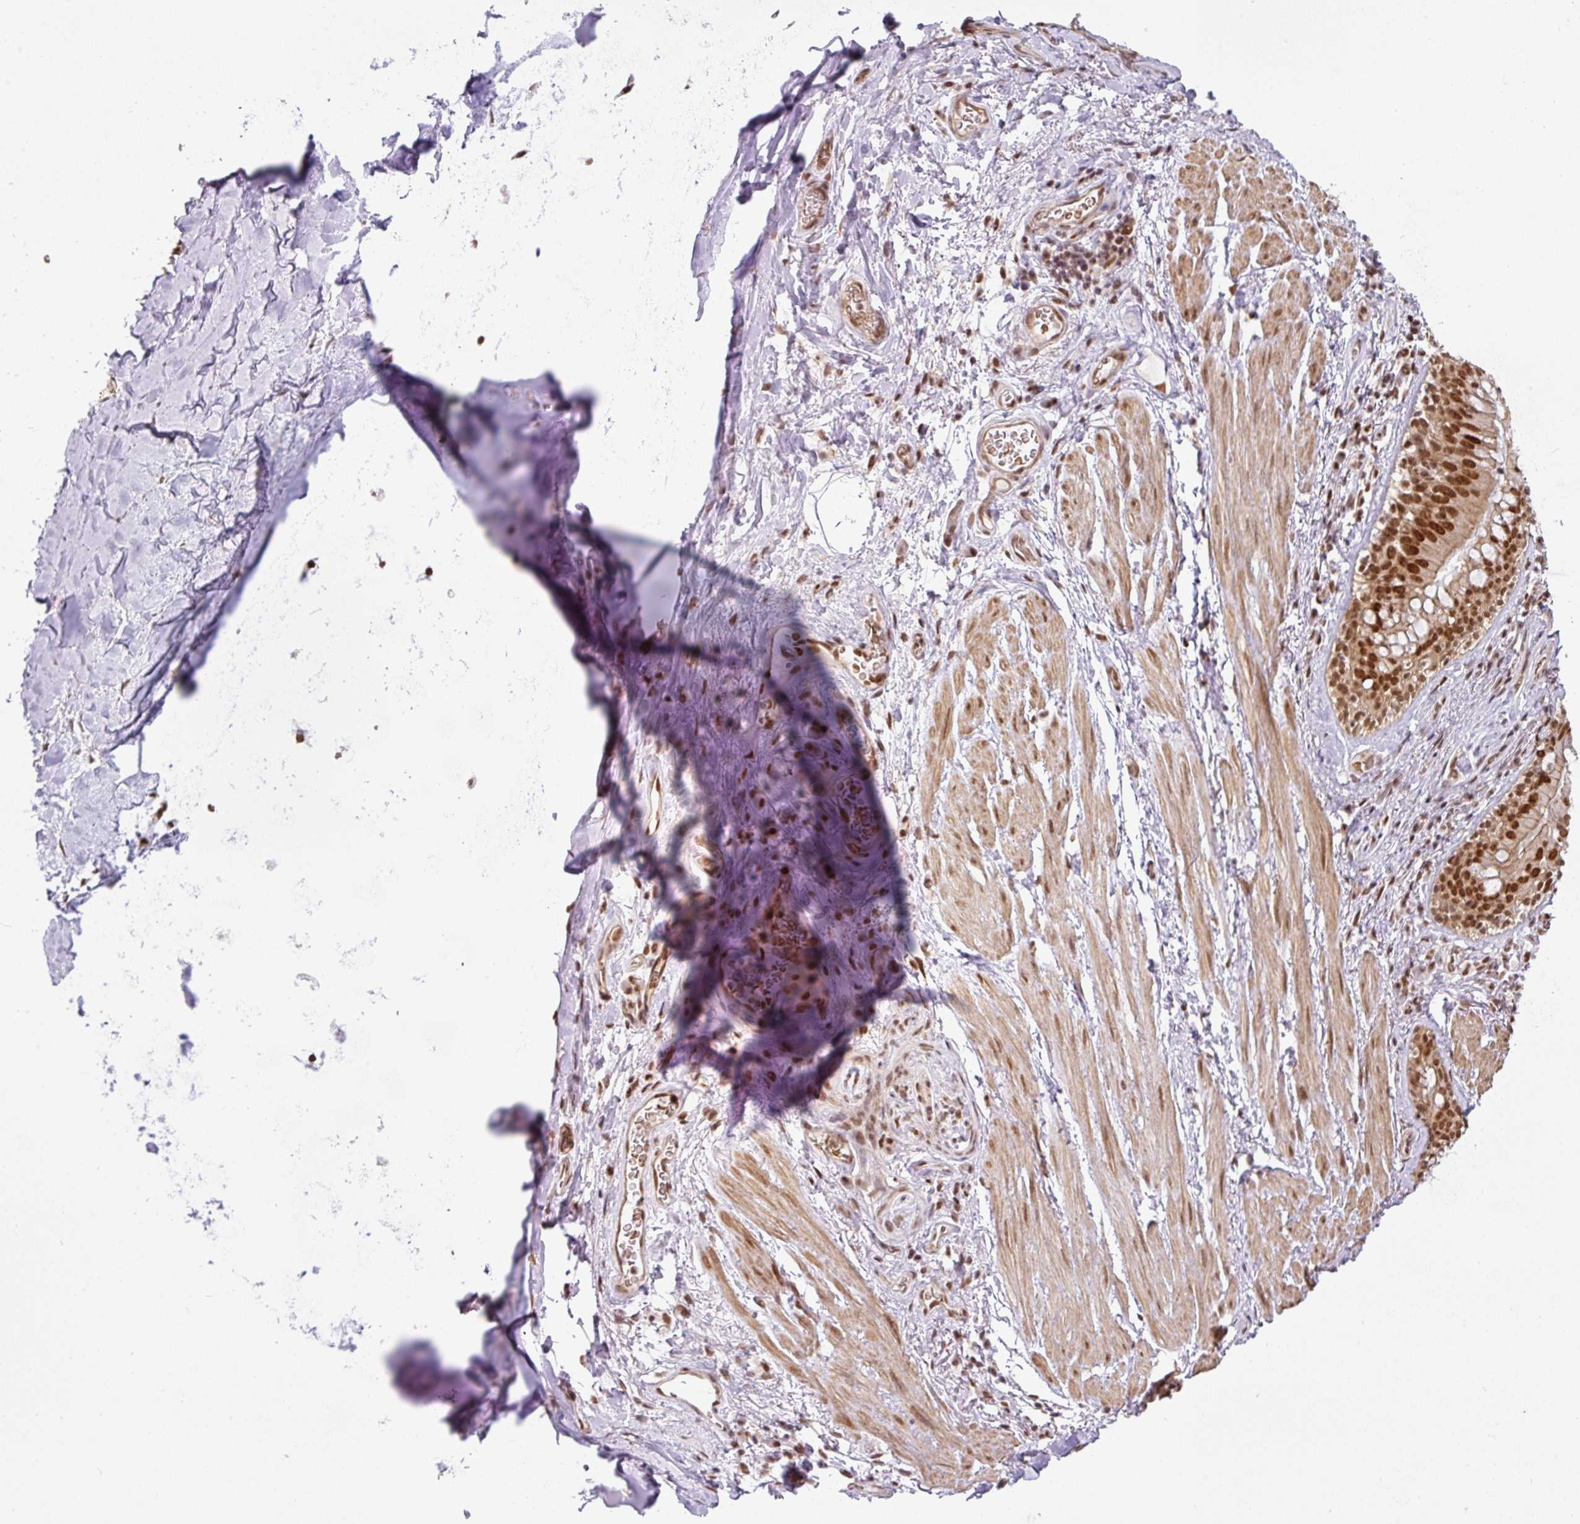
{"staining": {"intensity": "moderate", "quantity": ">75%", "location": "nuclear"}, "tissue": "soft tissue", "cell_type": "Fibroblasts", "image_type": "normal", "snomed": [{"axis": "morphology", "description": "Normal tissue, NOS"}, {"axis": "topography", "description": "Cartilage tissue"}, {"axis": "topography", "description": "Bronchus"}], "caption": "DAB (3,3'-diaminobenzidine) immunohistochemical staining of unremarkable human soft tissue shows moderate nuclear protein expression in approximately >75% of fibroblasts.", "gene": "NCOA5", "patient": {"sex": "male", "age": 58}}